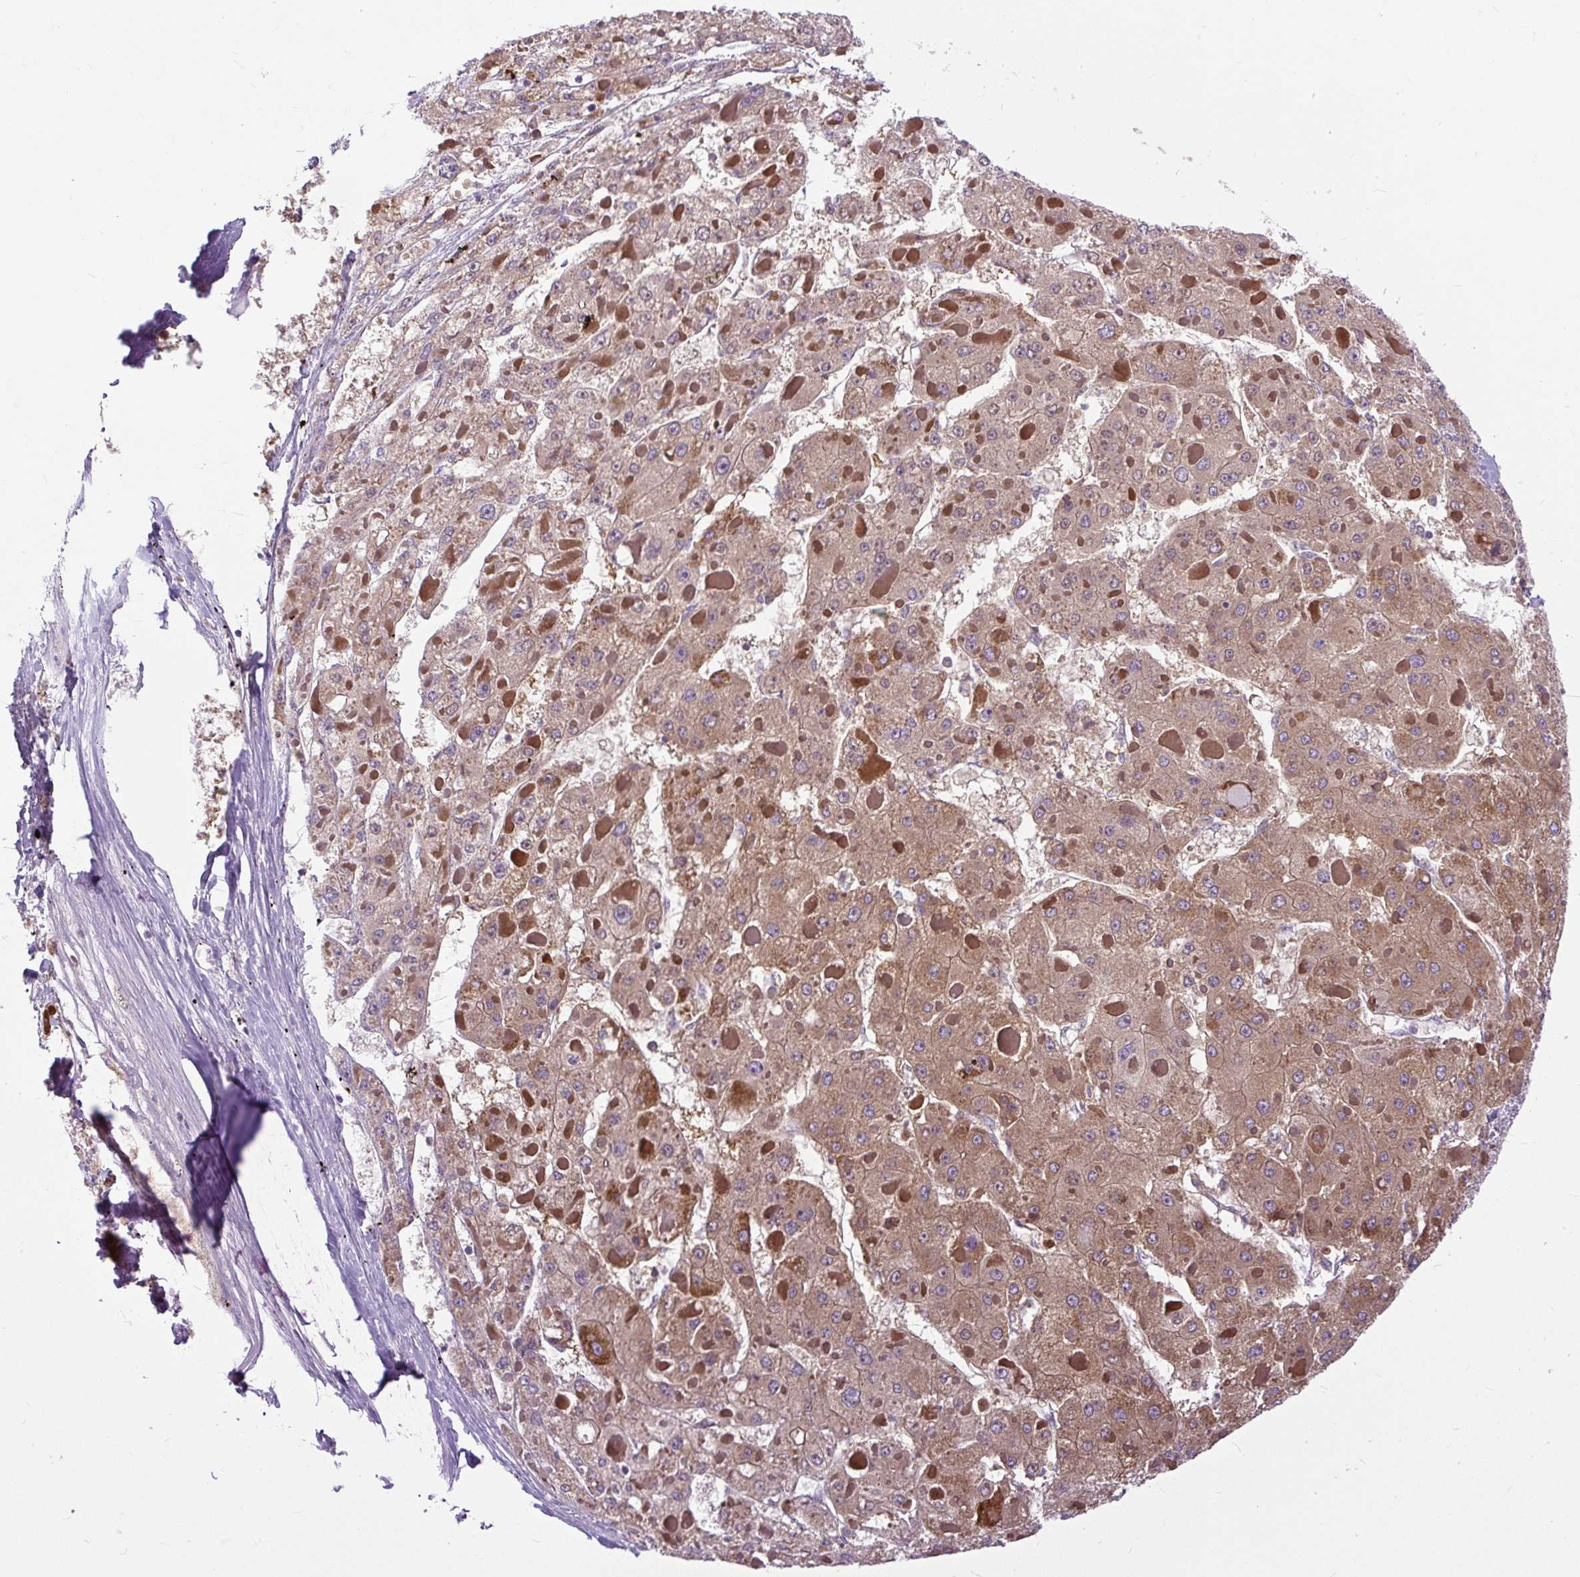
{"staining": {"intensity": "moderate", "quantity": ">75%", "location": "cytoplasmic/membranous"}, "tissue": "liver cancer", "cell_type": "Tumor cells", "image_type": "cancer", "snomed": [{"axis": "morphology", "description": "Carcinoma, Hepatocellular, NOS"}, {"axis": "topography", "description": "Liver"}], "caption": "Protein positivity by IHC displays moderate cytoplasmic/membranous expression in about >75% of tumor cells in liver hepatocellular carcinoma.", "gene": "TM2D3", "patient": {"sex": "female", "age": 73}}